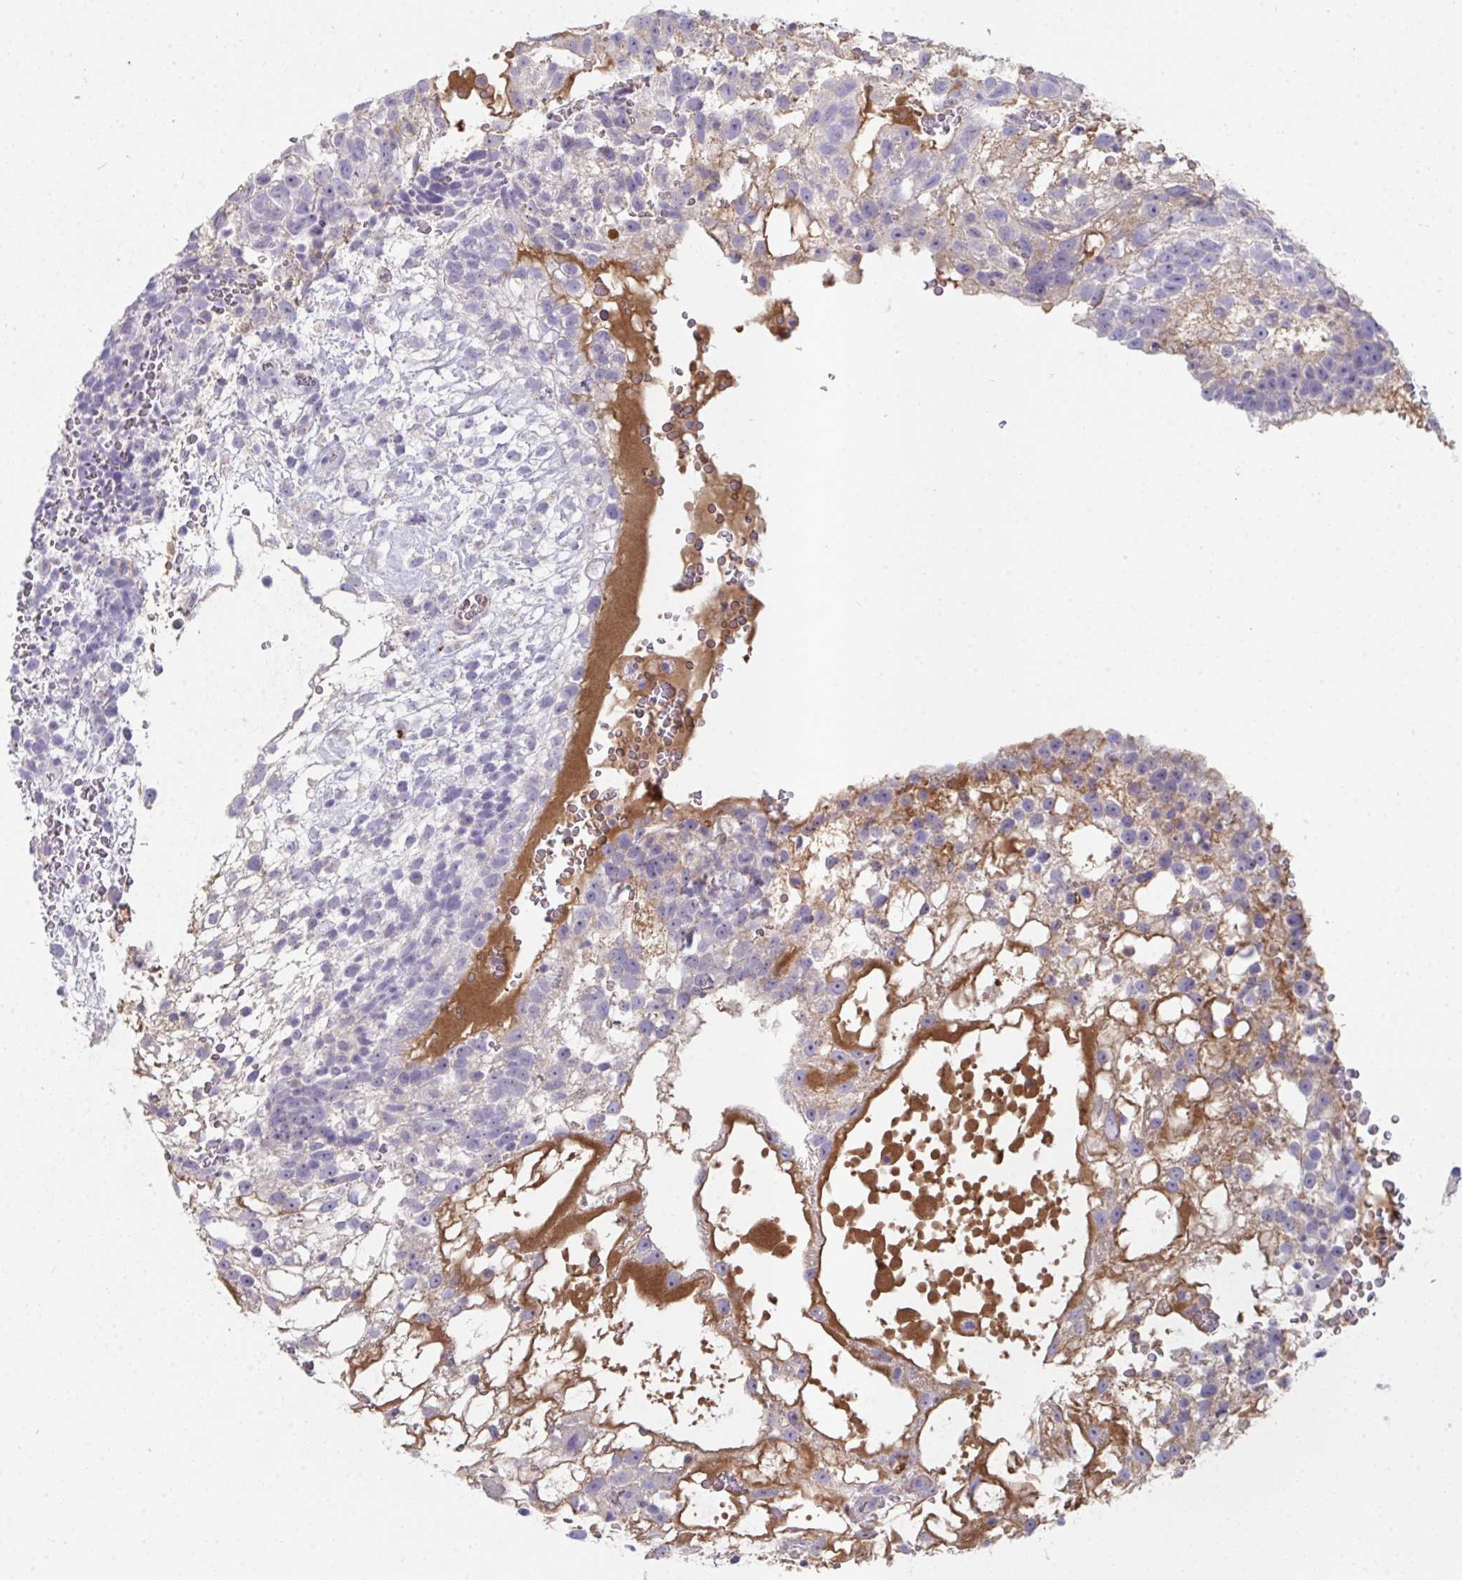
{"staining": {"intensity": "negative", "quantity": "none", "location": "none"}, "tissue": "testis cancer", "cell_type": "Tumor cells", "image_type": "cancer", "snomed": [{"axis": "morphology", "description": "Normal tissue, NOS"}, {"axis": "morphology", "description": "Carcinoma, Embryonal, NOS"}, {"axis": "topography", "description": "Testis"}], "caption": "This is an immunohistochemistry image of testis embryonal carcinoma. There is no staining in tumor cells.", "gene": "HGFAC", "patient": {"sex": "male", "age": 32}}